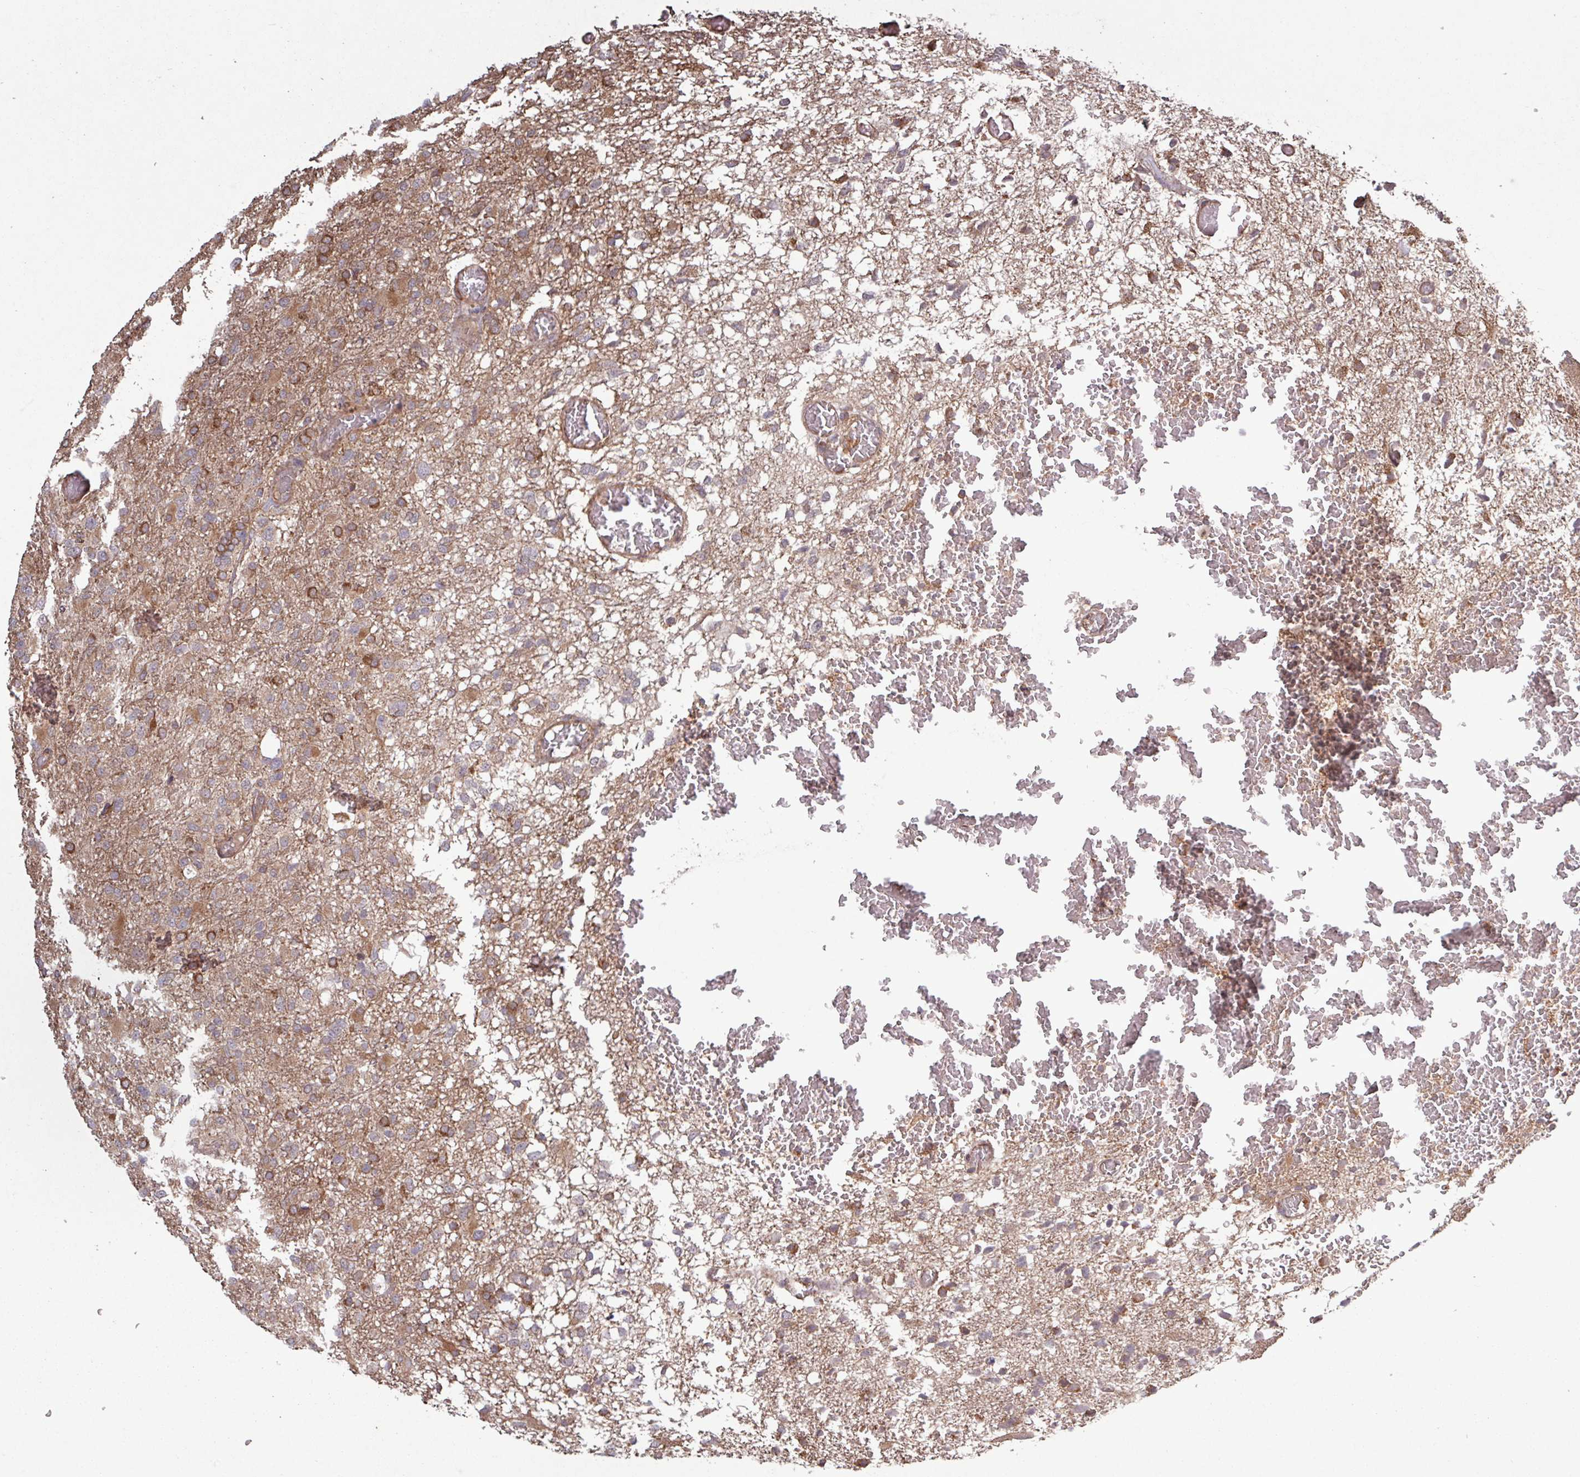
{"staining": {"intensity": "moderate", "quantity": ">75%", "location": "cytoplasmic/membranous"}, "tissue": "glioma", "cell_type": "Tumor cells", "image_type": "cancer", "snomed": [{"axis": "morphology", "description": "Glioma, malignant, High grade"}, {"axis": "topography", "description": "Brain"}], "caption": "Immunohistochemistry (IHC) (DAB (3,3'-diaminobenzidine)) staining of glioma reveals moderate cytoplasmic/membranous protein expression in approximately >75% of tumor cells. (DAB IHC with brightfield microscopy, high magnification).", "gene": "TRABD2A", "patient": {"sex": "female", "age": 74}}